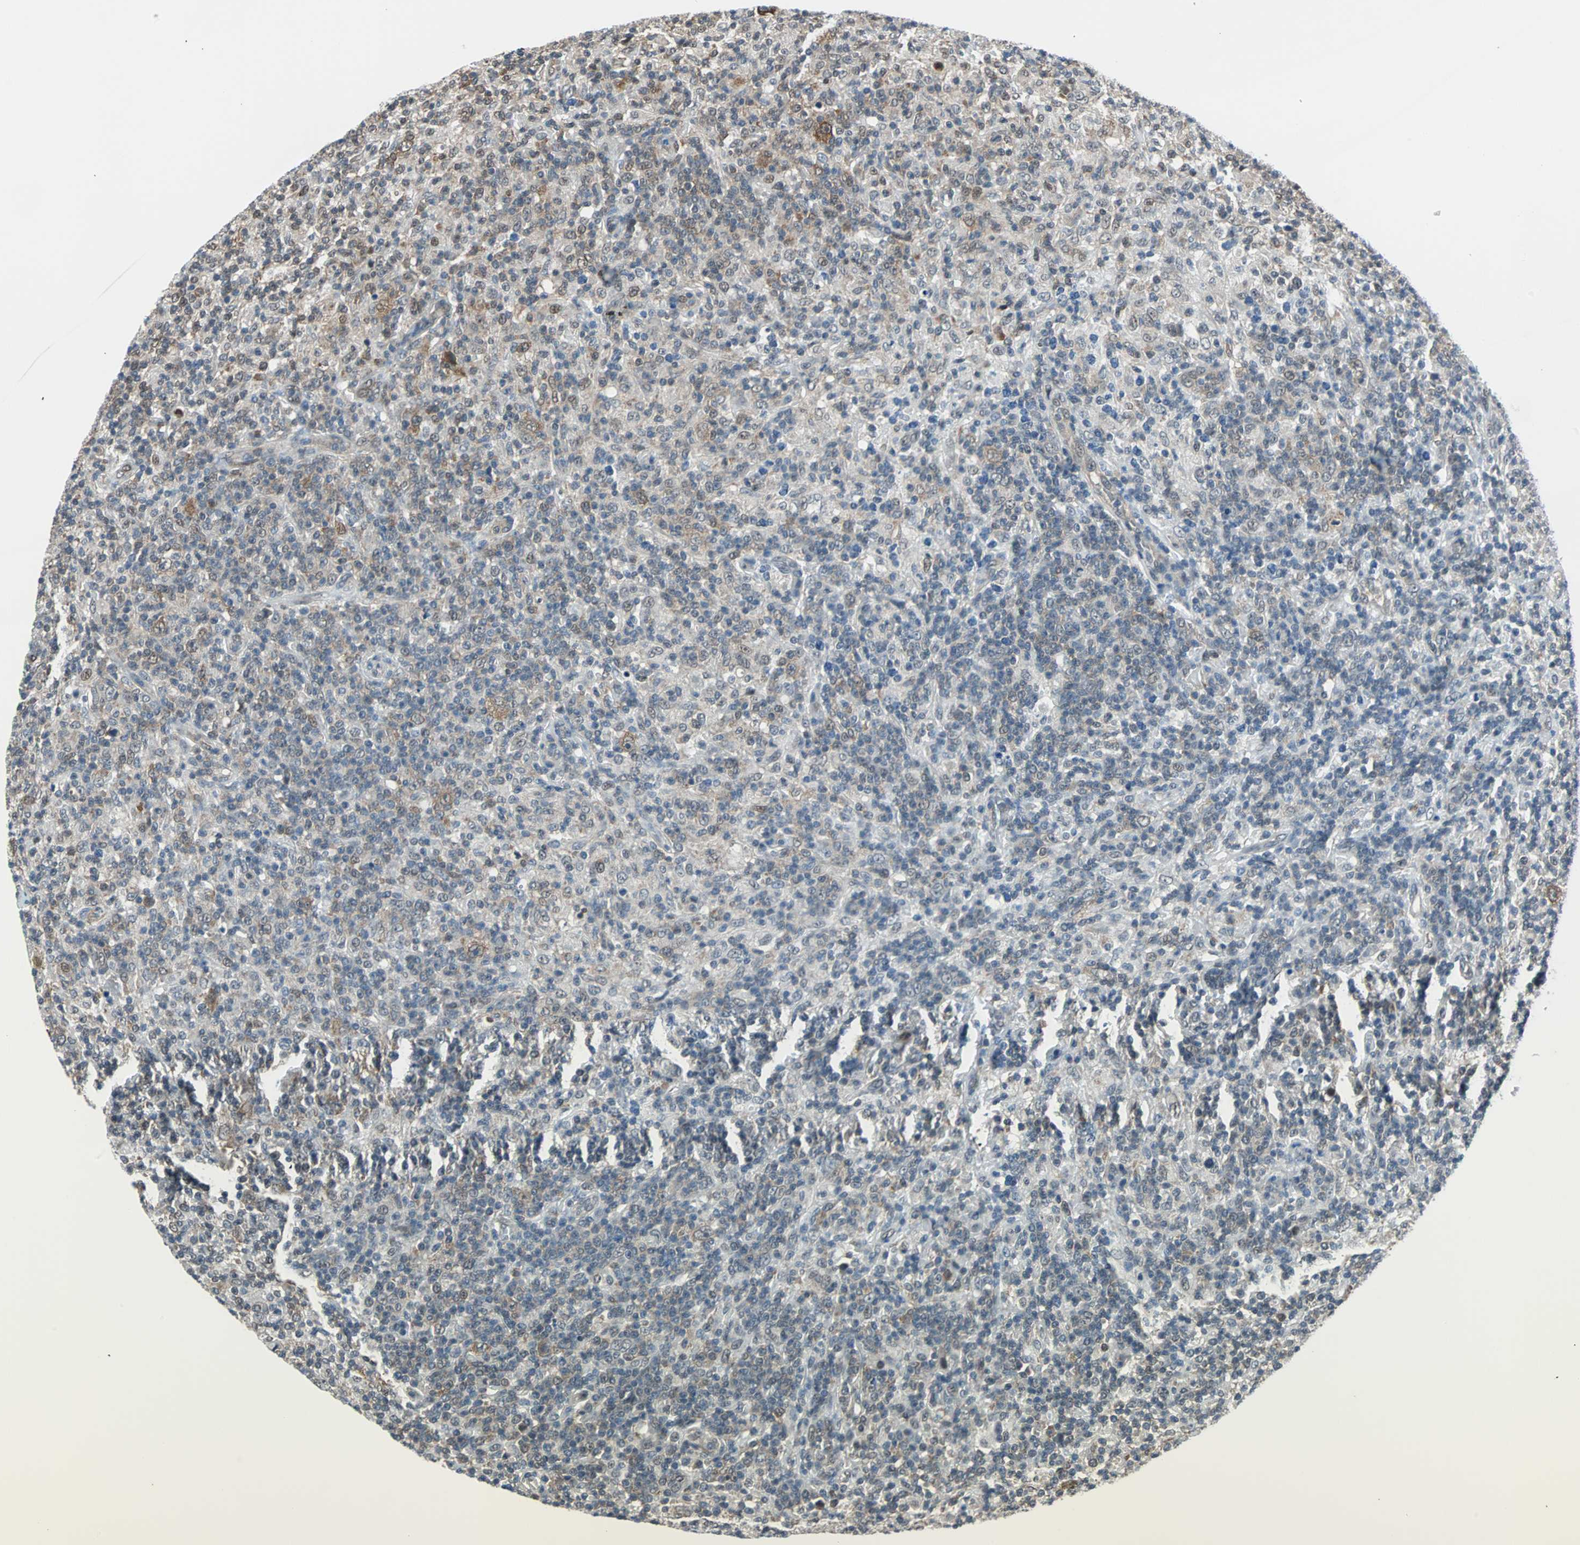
{"staining": {"intensity": "weak", "quantity": "<25%", "location": "cytoplasmic/membranous"}, "tissue": "lymphoma", "cell_type": "Tumor cells", "image_type": "cancer", "snomed": [{"axis": "morphology", "description": "Hodgkin's disease, NOS"}, {"axis": "topography", "description": "Lymph node"}], "caption": "This is an immunohistochemistry (IHC) micrograph of Hodgkin's disease. There is no positivity in tumor cells.", "gene": "VCP", "patient": {"sex": "male", "age": 70}}